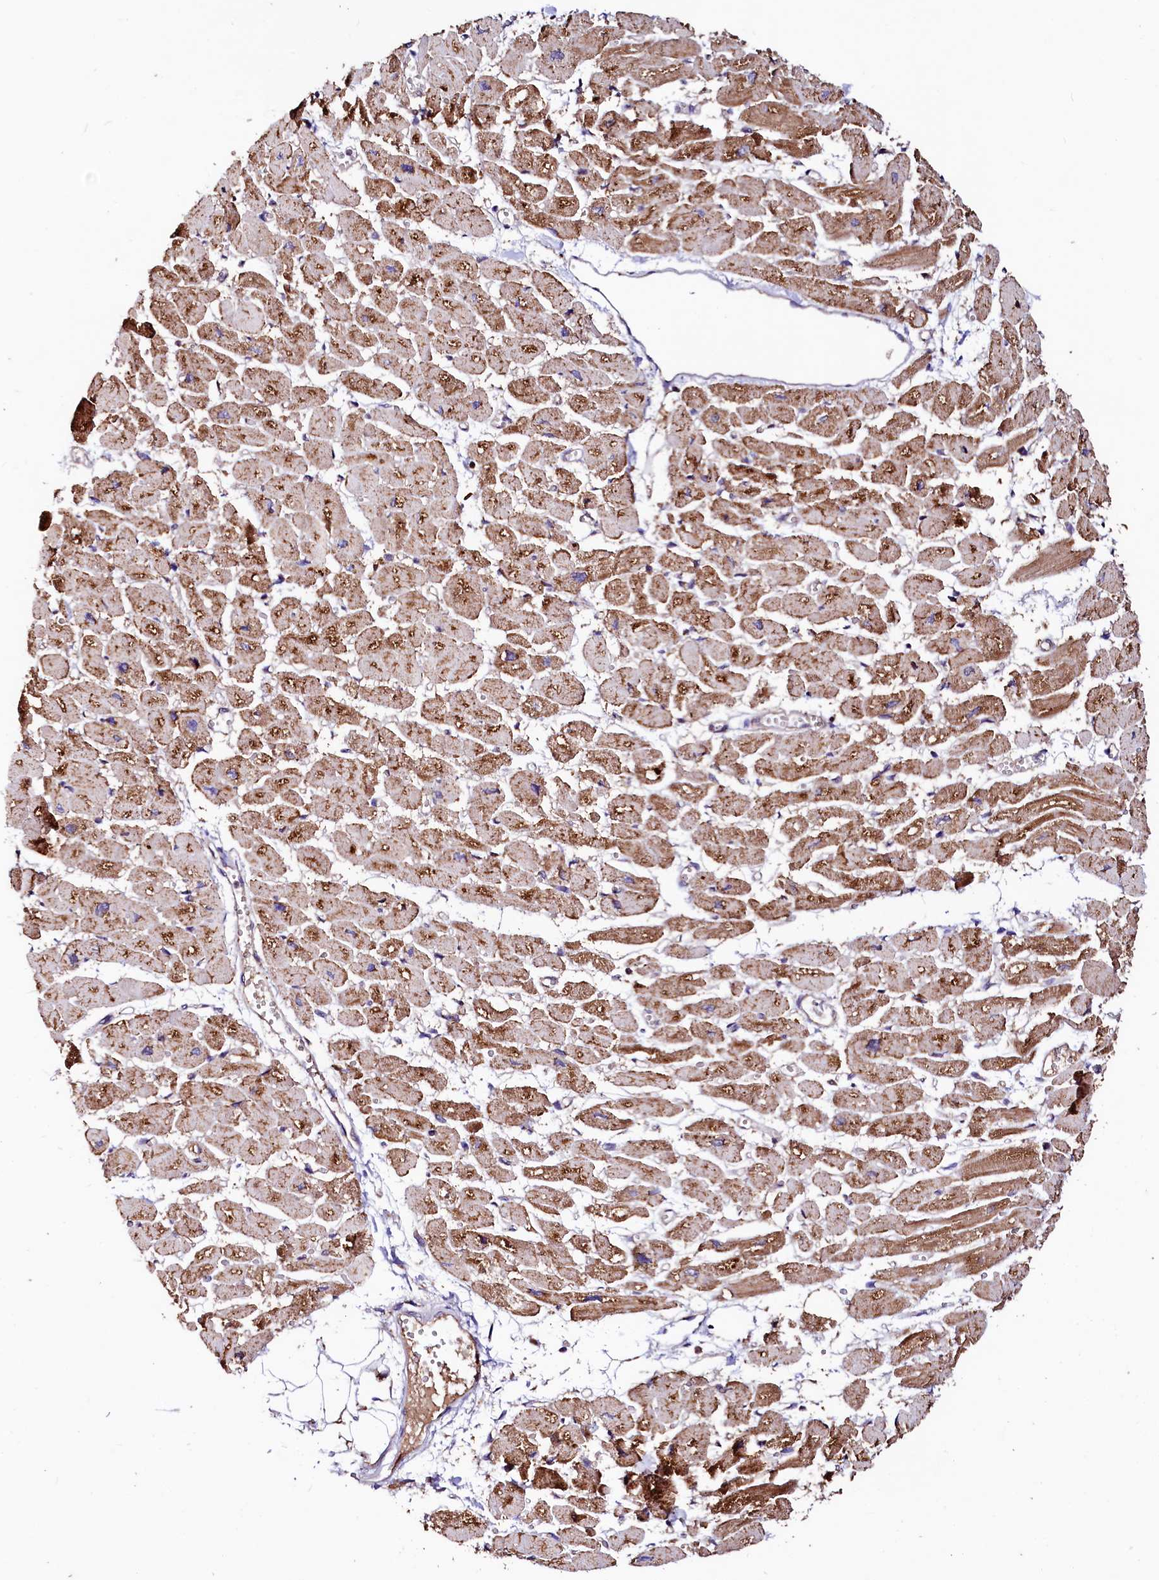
{"staining": {"intensity": "moderate", "quantity": ">75%", "location": "cytoplasmic/membranous"}, "tissue": "heart muscle", "cell_type": "Cardiomyocytes", "image_type": "normal", "snomed": [{"axis": "morphology", "description": "Normal tissue, NOS"}, {"axis": "topography", "description": "Heart"}], "caption": "A micrograph showing moderate cytoplasmic/membranous positivity in approximately >75% of cardiomyocytes in benign heart muscle, as visualized by brown immunohistochemical staining.", "gene": "ST3GAL1", "patient": {"sex": "female", "age": 54}}